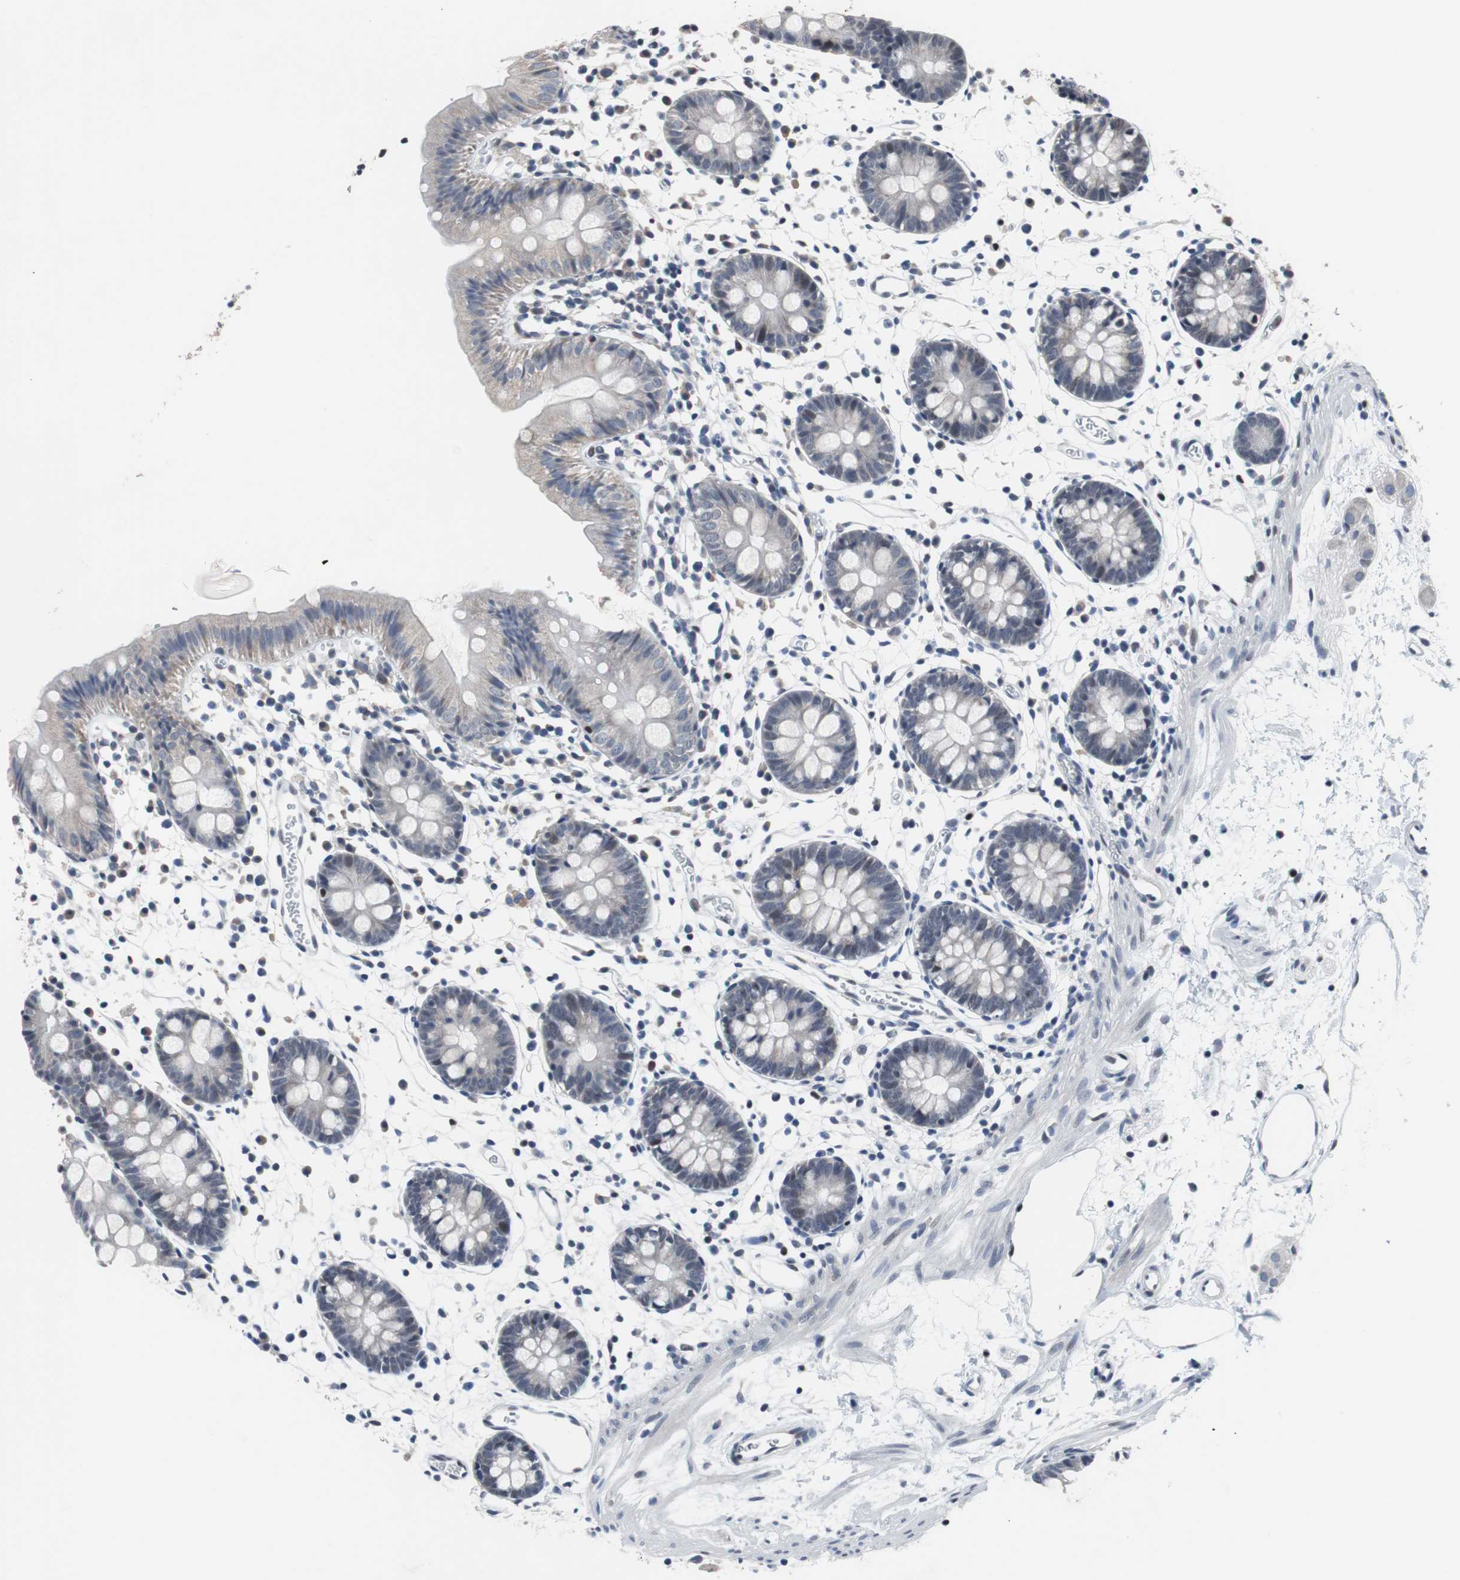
{"staining": {"intensity": "negative", "quantity": "none", "location": "none"}, "tissue": "colon", "cell_type": "Endothelial cells", "image_type": "normal", "snomed": [{"axis": "morphology", "description": "Normal tissue, NOS"}, {"axis": "morphology", "description": "Adenocarcinoma, NOS"}, {"axis": "topography", "description": "Colon"}, {"axis": "topography", "description": "Peripheral nerve tissue"}], "caption": "DAB immunohistochemical staining of normal human colon shows no significant positivity in endothelial cells.", "gene": "TP63", "patient": {"sex": "male", "age": 14}}